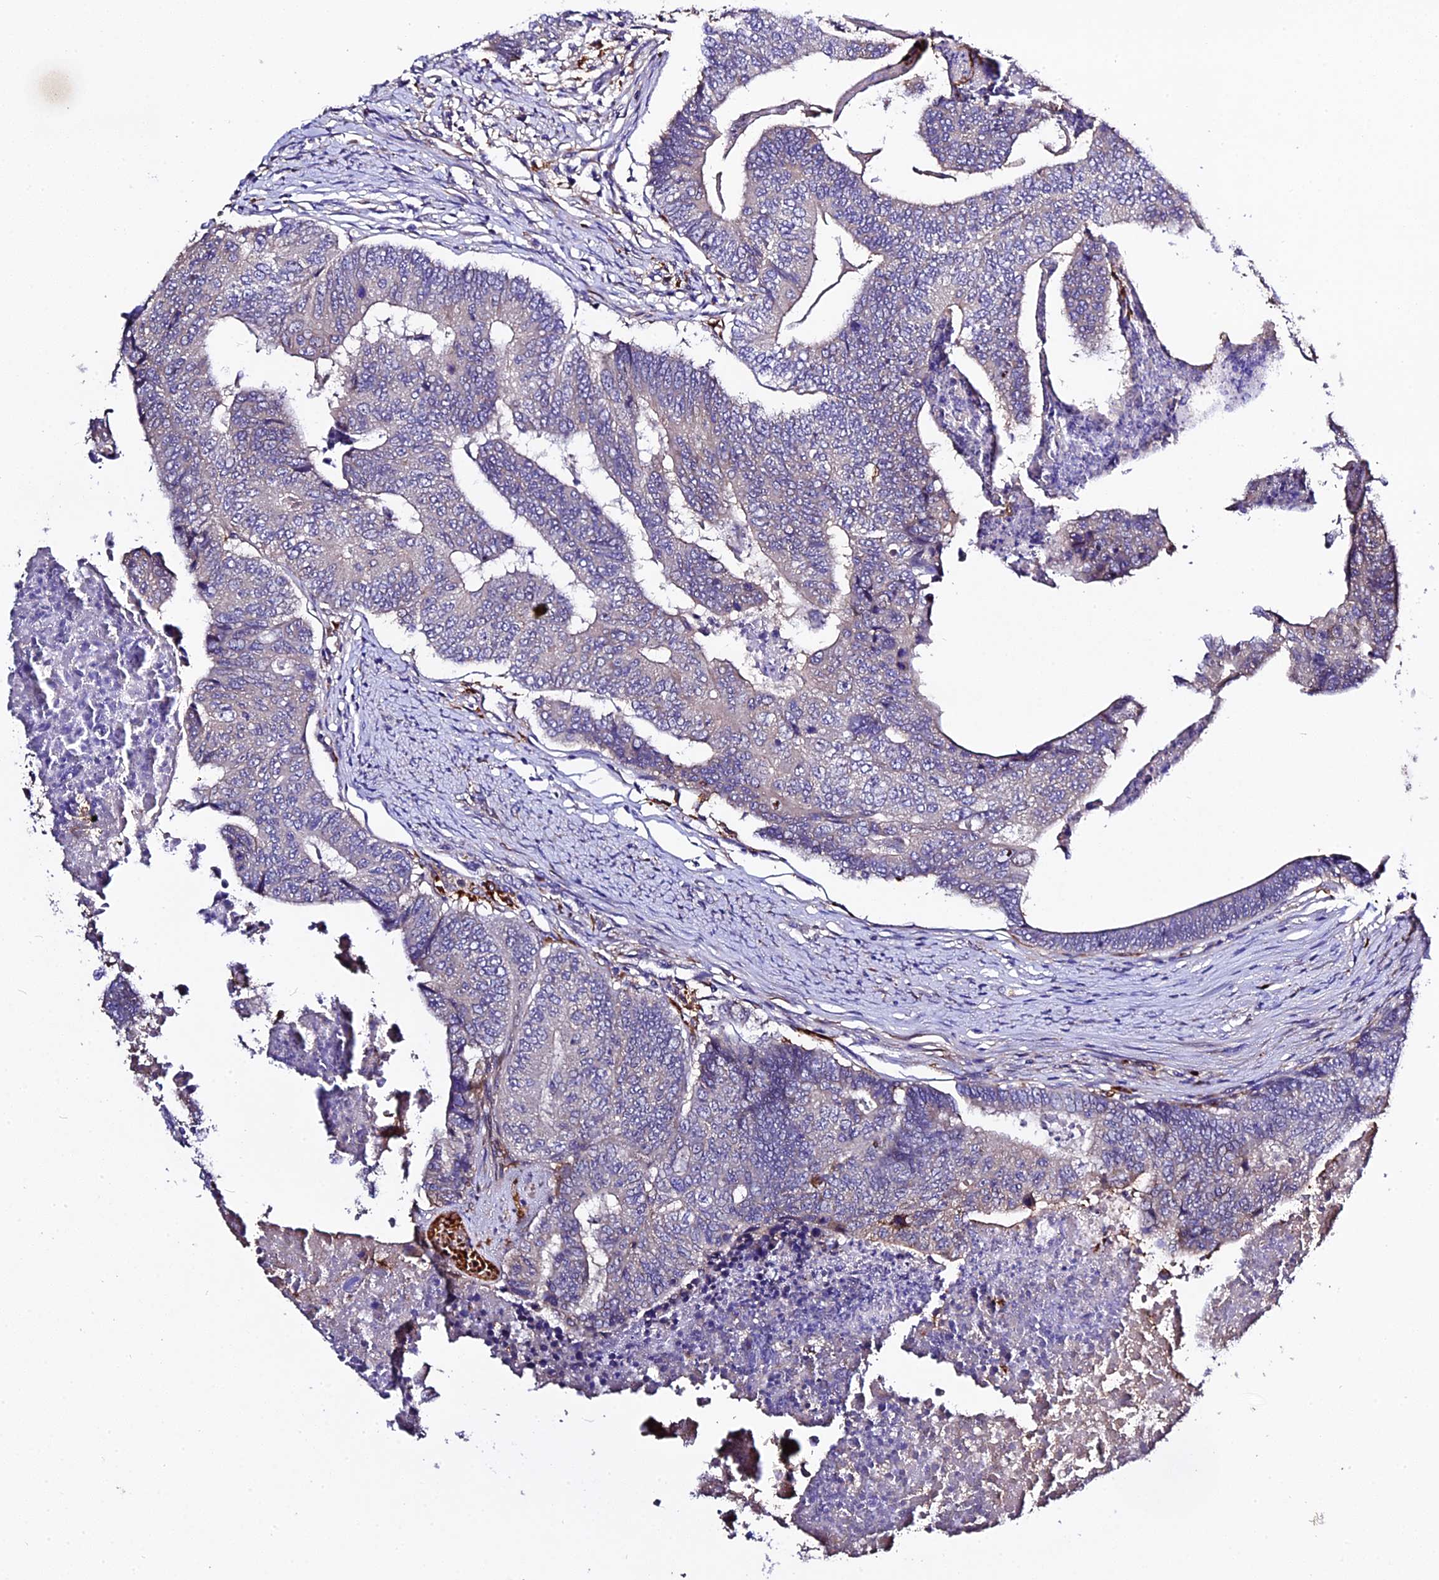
{"staining": {"intensity": "weak", "quantity": "<25%", "location": "cytoplasmic/membranous"}, "tissue": "colorectal cancer", "cell_type": "Tumor cells", "image_type": "cancer", "snomed": [{"axis": "morphology", "description": "Adenocarcinoma, NOS"}, {"axis": "topography", "description": "Colon"}], "caption": "IHC image of human colorectal cancer (adenocarcinoma) stained for a protein (brown), which reveals no staining in tumor cells.", "gene": "CILP2", "patient": {"sex": "female", "age": 67}}